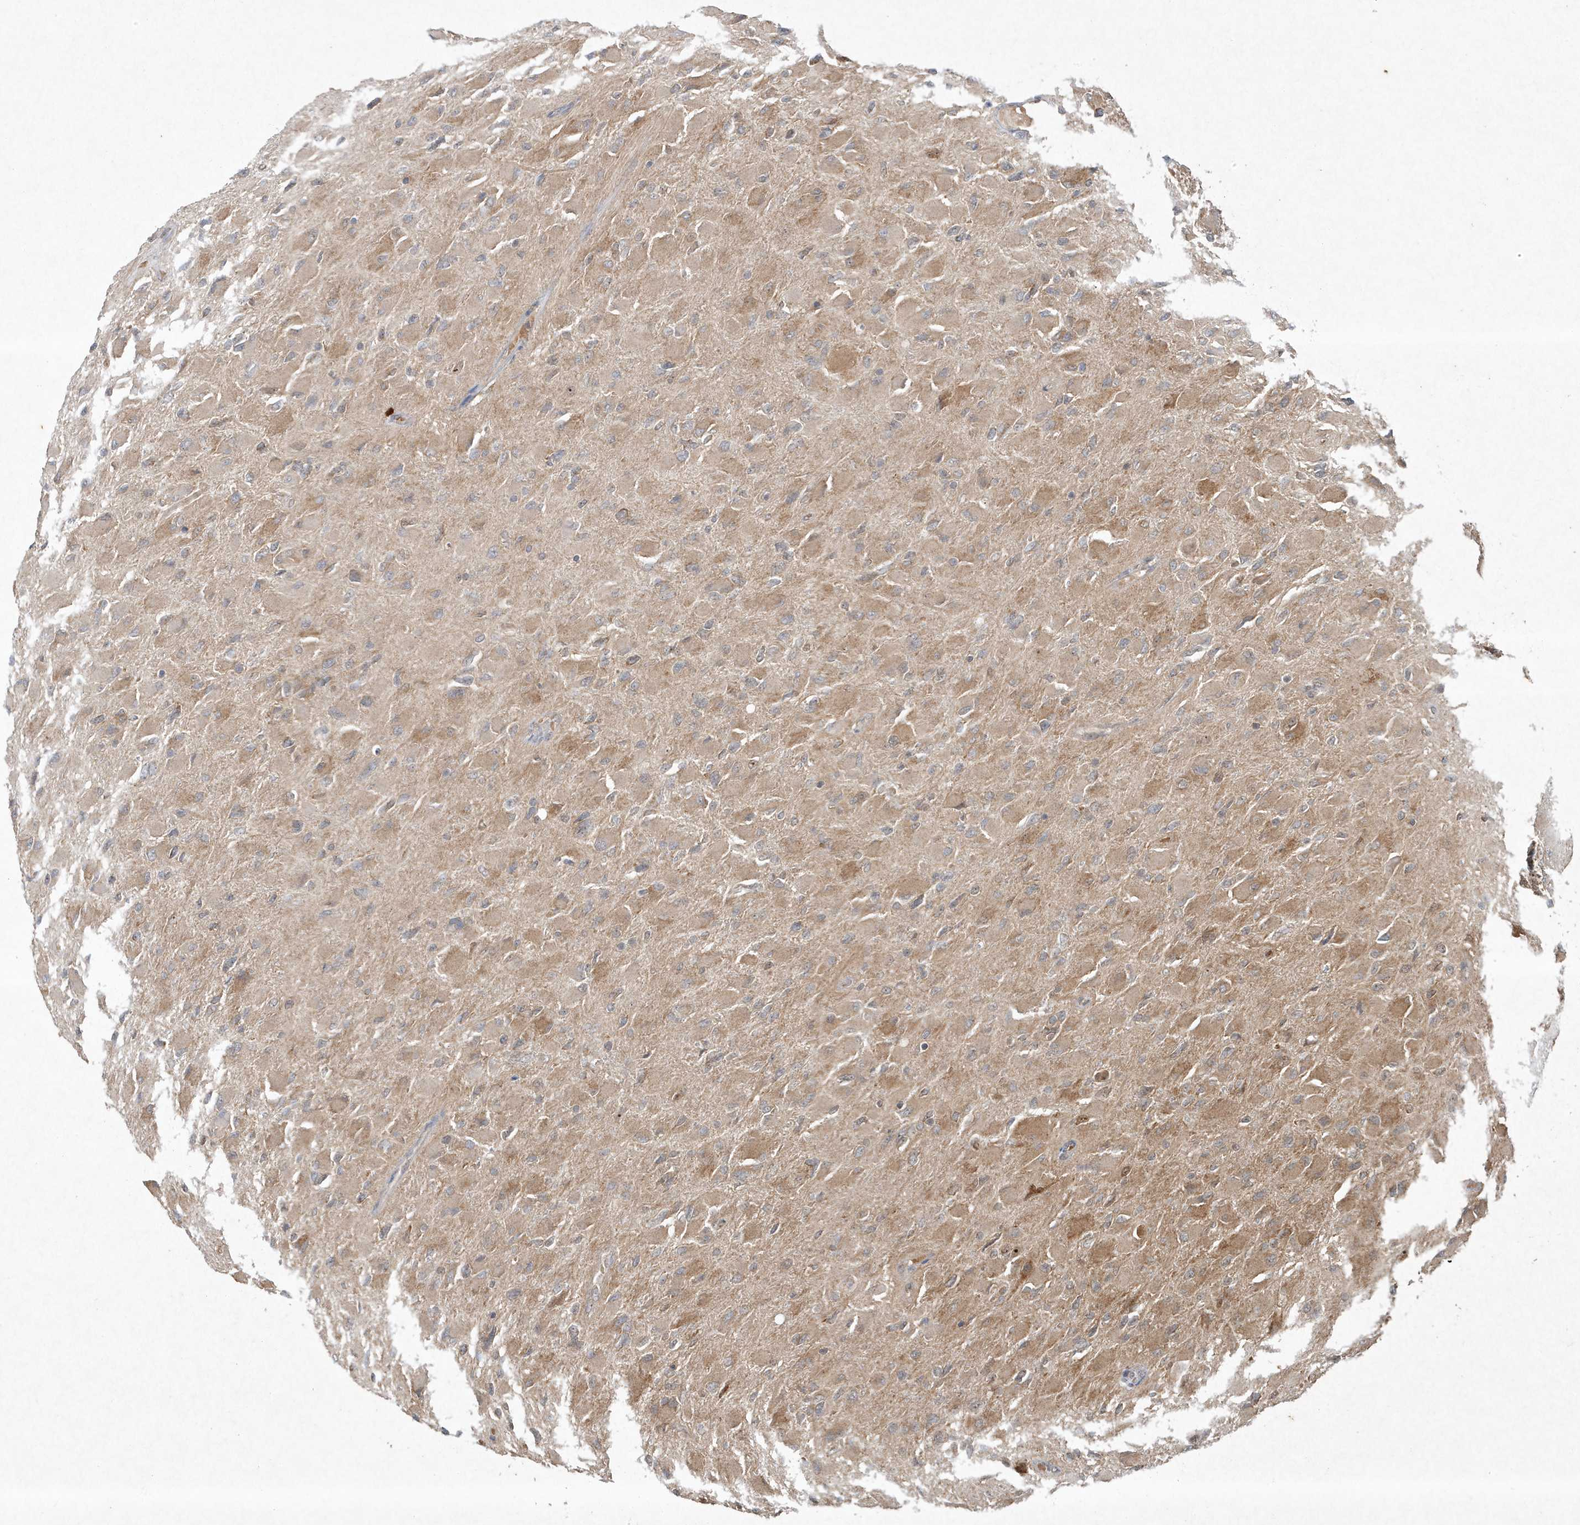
{"staining": {"intensity": "moderate", "quantity": "25%-75%", "location": "cytoplasmic/membranous"}, "tissue": "glioma", "cell_type": "Tumor cells", "image_type": "cancer", "snomed": [{"axis": "morphology", "description": "Glioma, malignant, High grade"}, {"axis": "topography", "description": "Cerebral cortex"}], "caption": "Immunohistochemical staining of glioma demonstrates medium levels of moderate cytoplasmic/membranous positivity in about 25%-75% of tumor cells.", "gene": "ABCB9", "patient": {"sex": "female", "age": 36}}